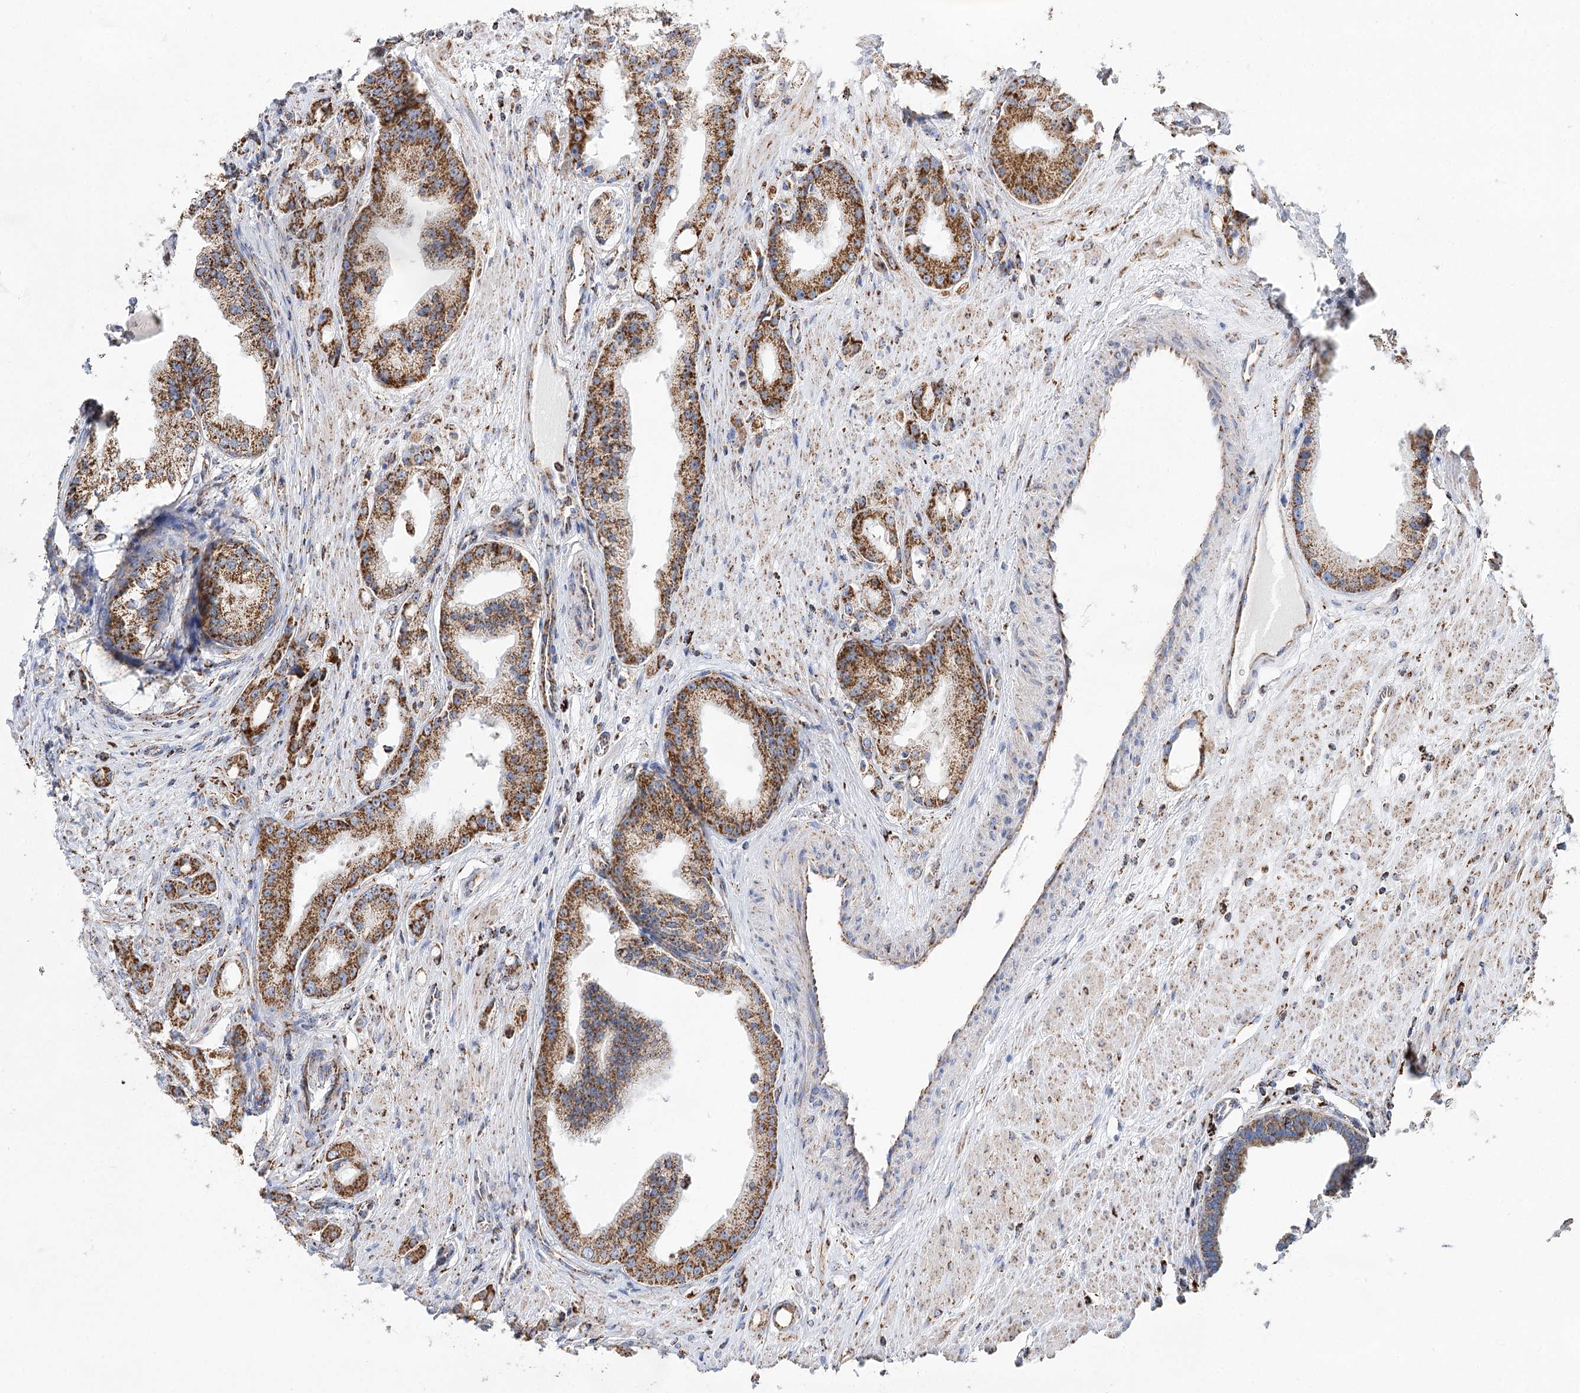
{"staining": {"intensity": "strong", "quantity": ">75%", "location": "cytoplasmic/membranous"}, "tissue": "prostate cancer", "cell_type": "Tumor cells", "image_type": "cancer", "snomed": [{"axis": "morphology", "description": "Adenocarcinoma, Low grade"}, {"axis": "topography", "description": "Prostate"}], "caption": "Immunohistochemistry of human prostate cancer displays high levels of strong cytoplasmic/membranous positivity in about >75% of tumor cells.", "gene": "NADK2", "patient": {"sex": "male", "age": 67}}